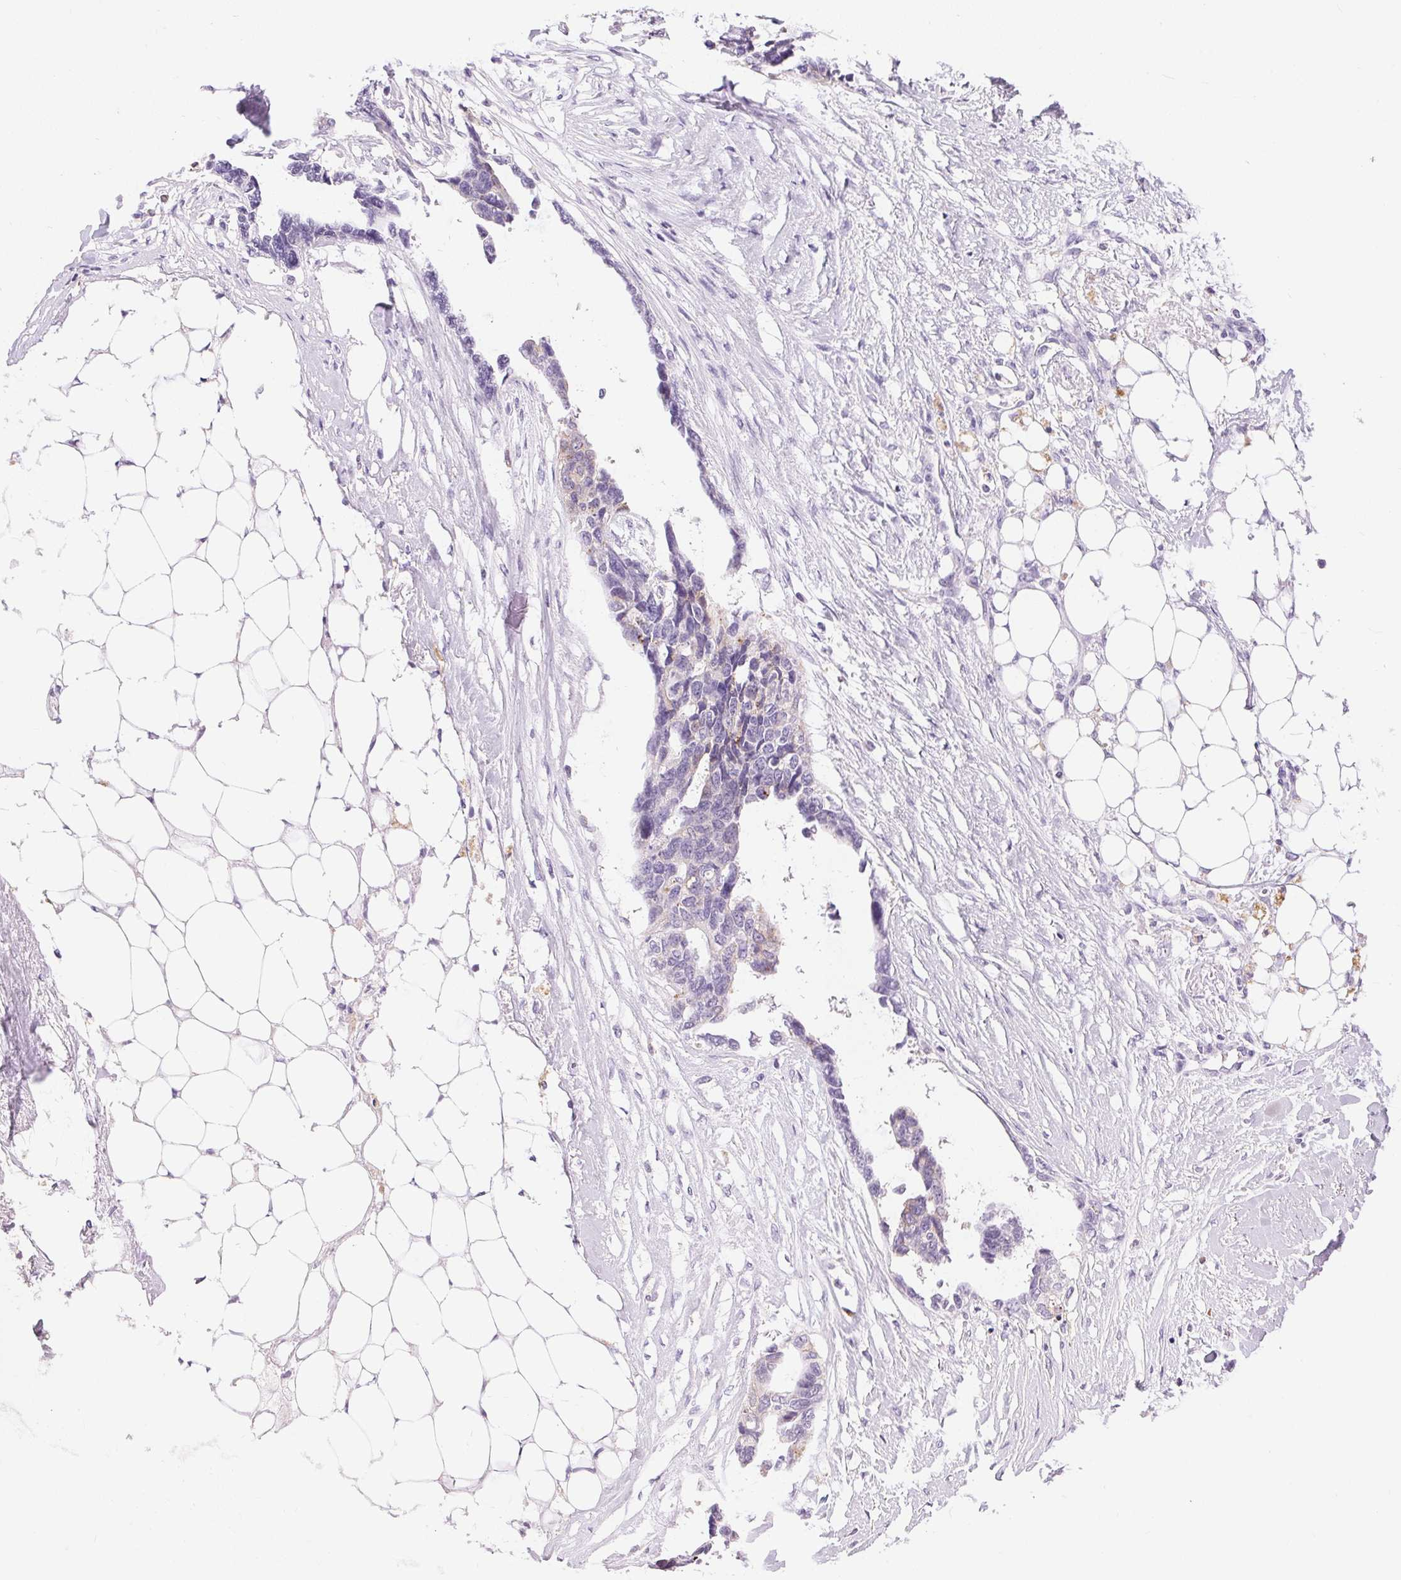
{"staining": {"intensity": "negative", "quantity": "none", "location": "none"}, "tissue": "ovarian cancer", "cell_type": "Tumor cells", "image_type": "cancer", "snomed": [{"axis": "morphology", "description": "Cystadenocarcinoma, serous, NOS"}, {"axis": "topography", "description": "Ovary"}], "caption": "Image shows no significant protein expression in tumor cells of ovarian serous cystadenocarcinoma. (Brightfield microscopy of DAB immunohistochemistry (IHC) at high magnification).", "gene": "PNLIPRP3", "patient": {"sex": "female", "age": 69}}